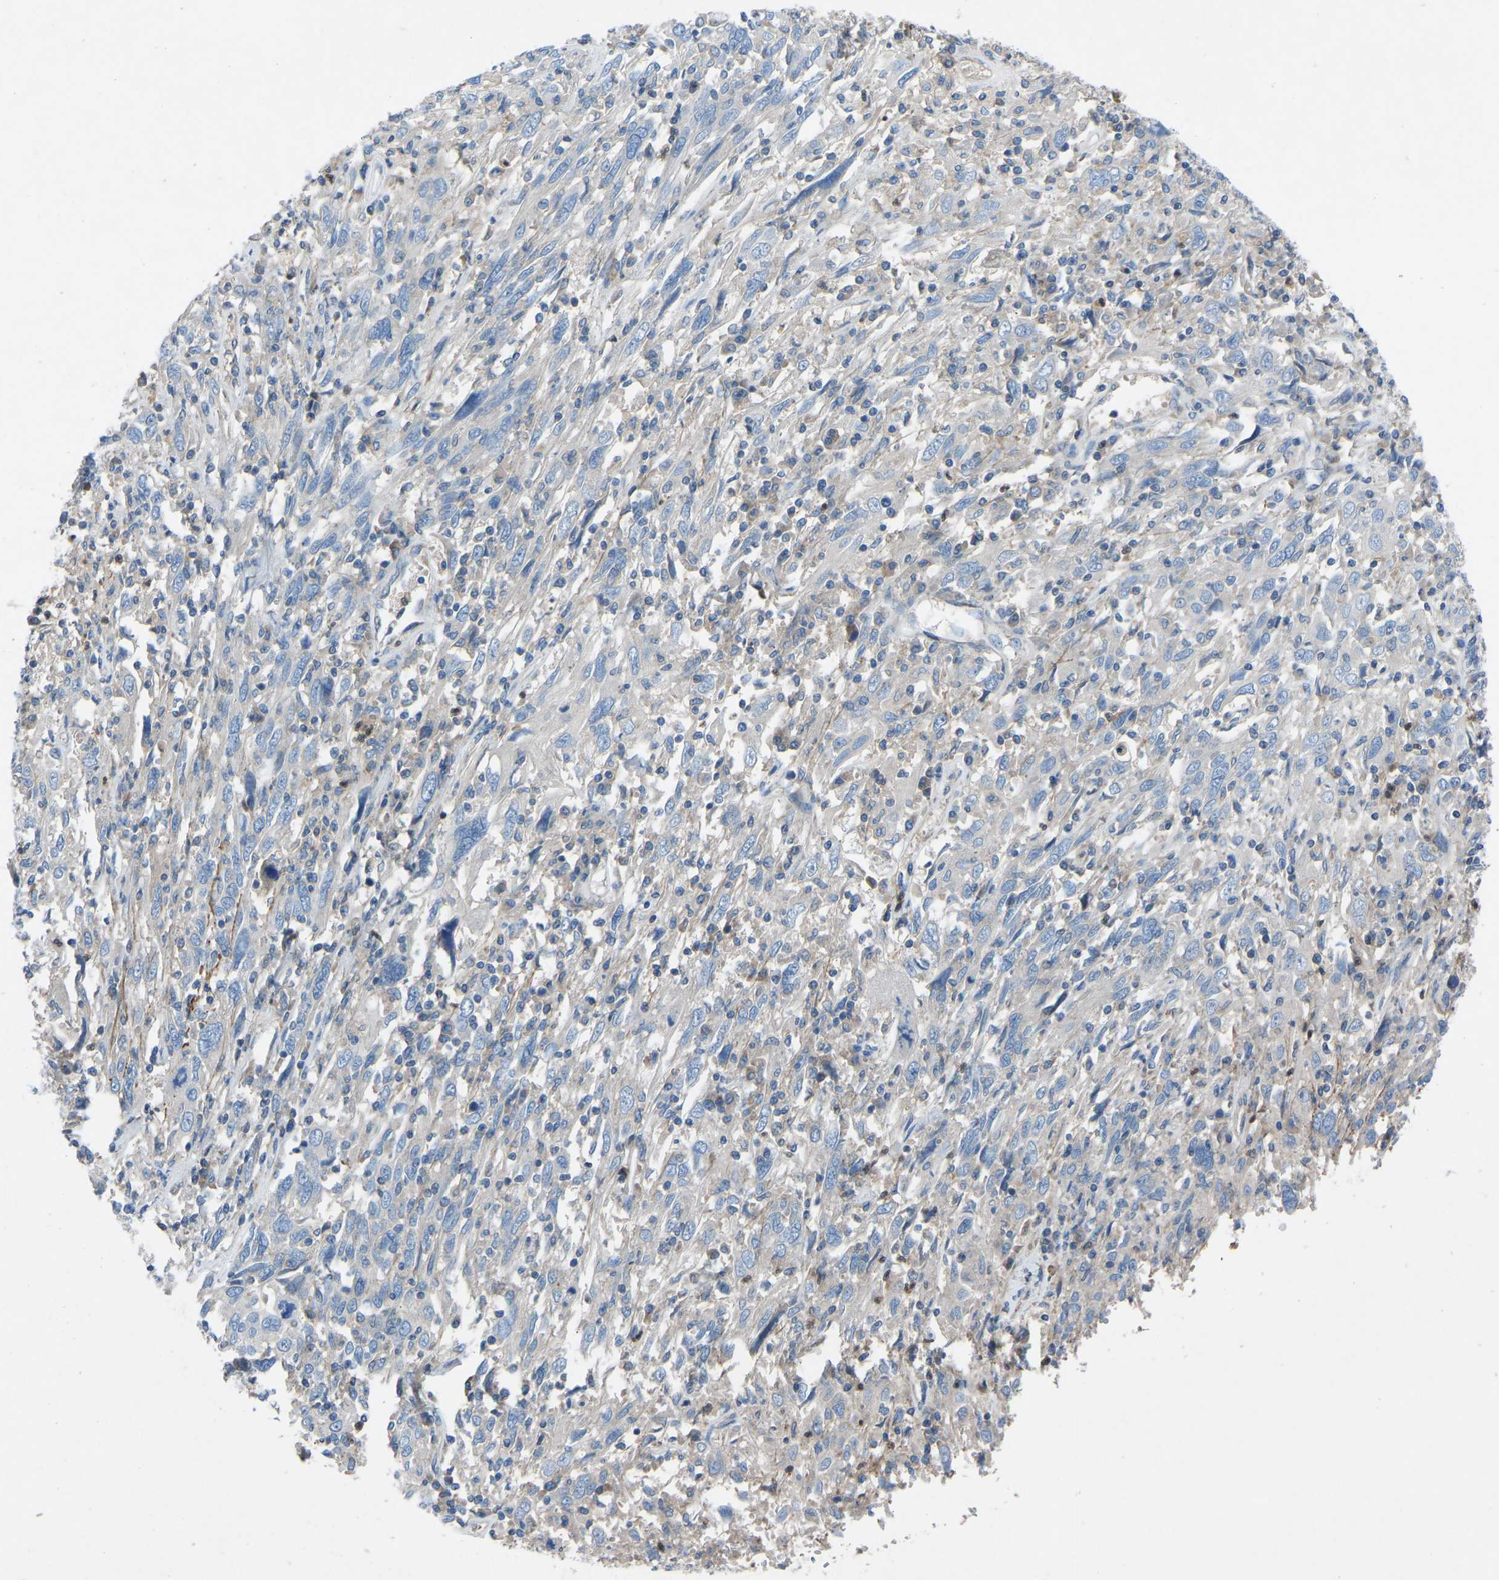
{"staining": {"intensity": "negative", "quantity": "none", "location": "none"}, "tissue": "cervical cancer", "cell_type": "Tumor cells", "image_type": "cancer", "snomed": [{"axis": "morphology", "description": "Squamous cell carcinoma, NOS"}, {"axis": "topography", "description": "Cervix"}], "caption": "Immunohistochemistry (IHC) of human cervical cancer (squamous cell carcinoma) demonstrates no expression in tumor cells.", "gene": "GRK6", "patient": {"sex": "female", "age": 46}}